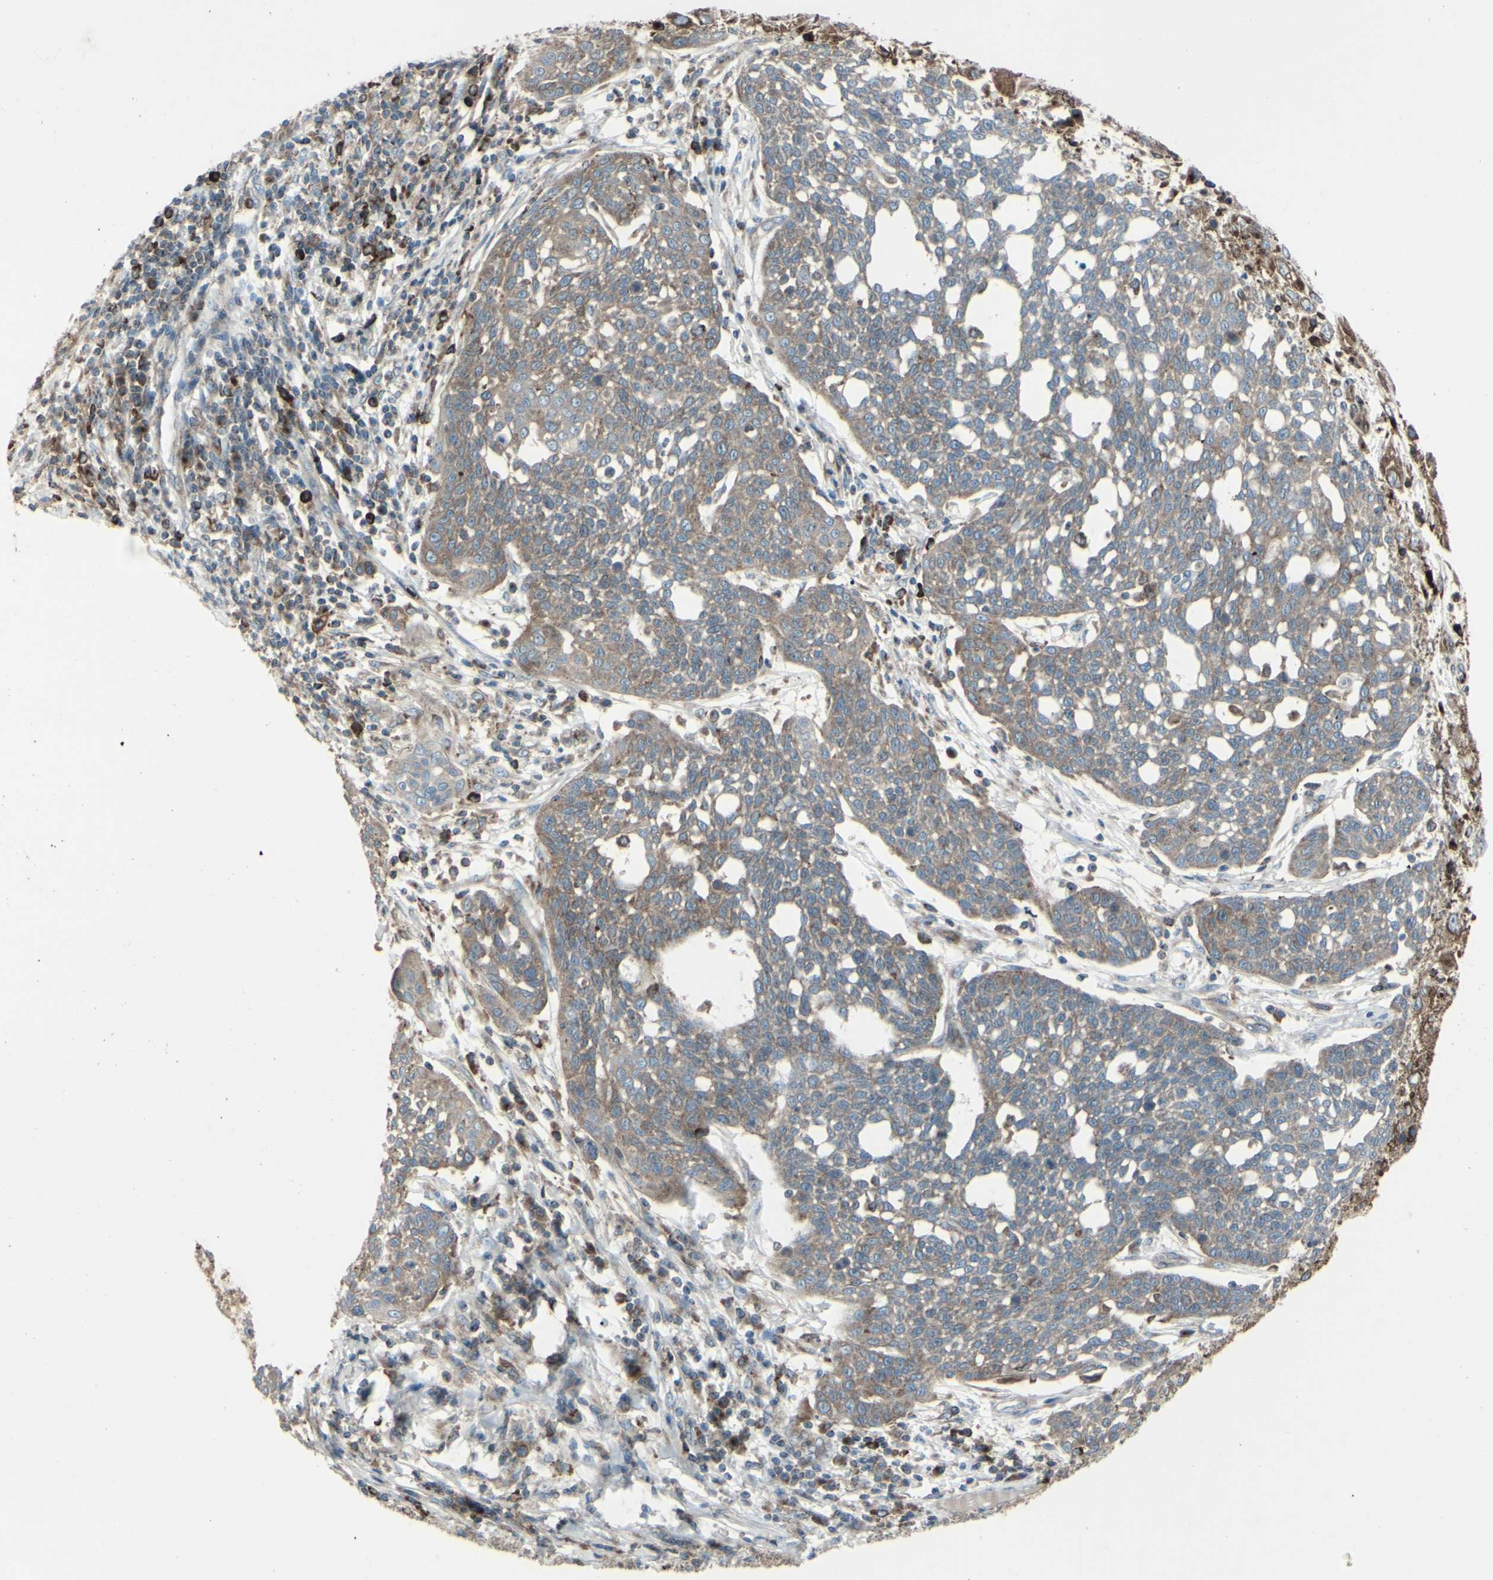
{"staining": {"intensity": "moderate", "quantity": ">75%", "location": "cytoplasmic/membranous"}, "tissue": "cervical cancer", "cell_type": "Tumor cells", "image_type": "cancer", "snomed": [{"axis": "morphology", "description": "Squamous cell carcinoma, NOS"}, {"axis": "topography", "description": "Cervix"}], "caption": "Immunohistochemical staining of human cervical cancer (squamous cell carcinoma) shows moderate cytoplasmic/membranous protein positivity in approximately >75% of tumor cells.", "gene": "NAPA", "patient": {"sex": "female", "age": 34}}